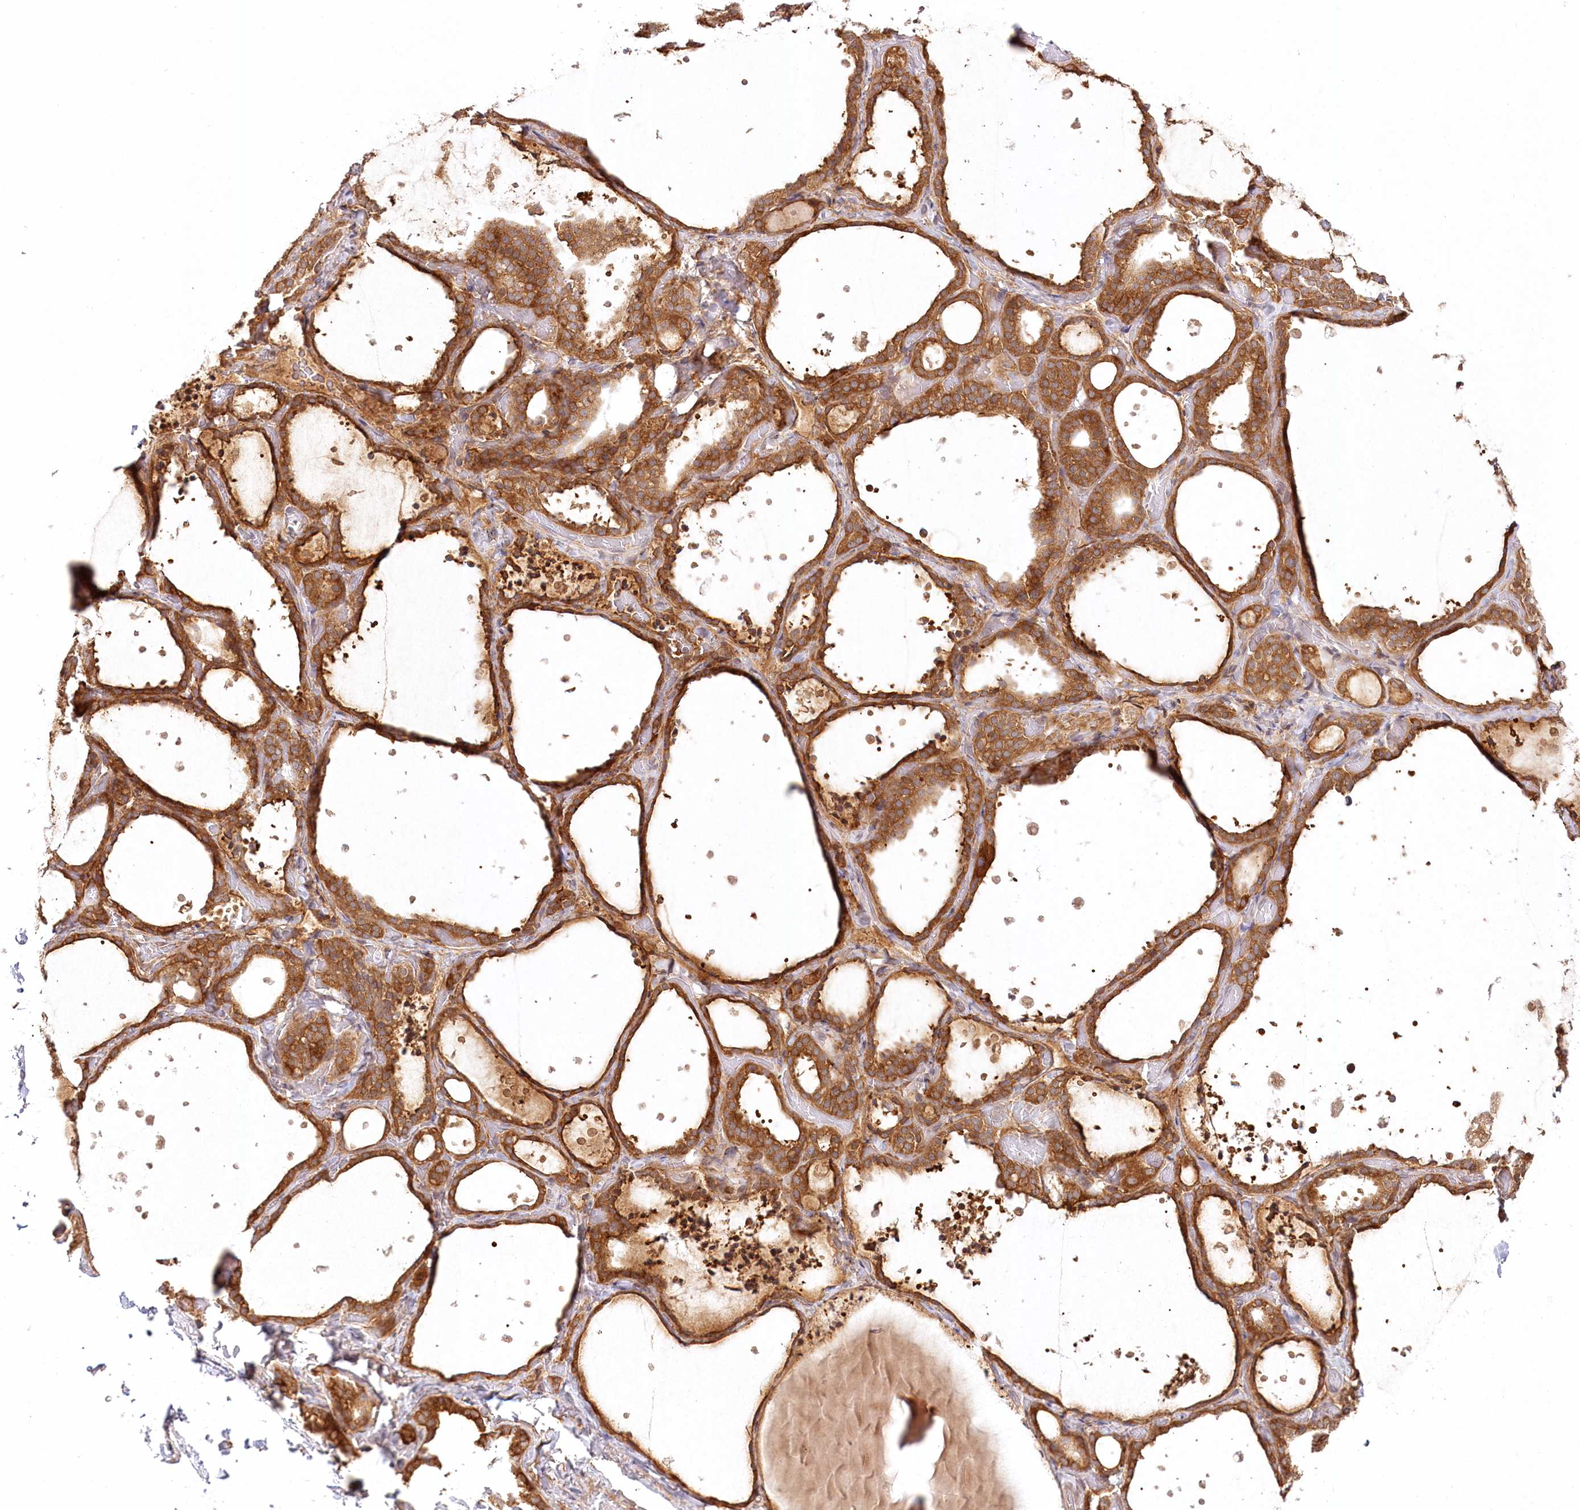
{"staining": {"intensity": "moderate", "quantity": ">75%", "location": "cytoplasmic/membranous"}, "tissue": "thyroid gland", "cell_type": "Glandular cells", "image_type": "normal", "snomed": [{"axis": "morphology", "description": "Normal tissue, NOS"}, {"axis": "topography", "description": "Thyroid gland"}], "caption": "Thyroid gland stained with immunohistochemistry displays moderate cytoplasmic/membranous expression in approximately >75% of glandular cells.", "gene": "INPP4B", "patient": {"sex": "female", "age": 44}}